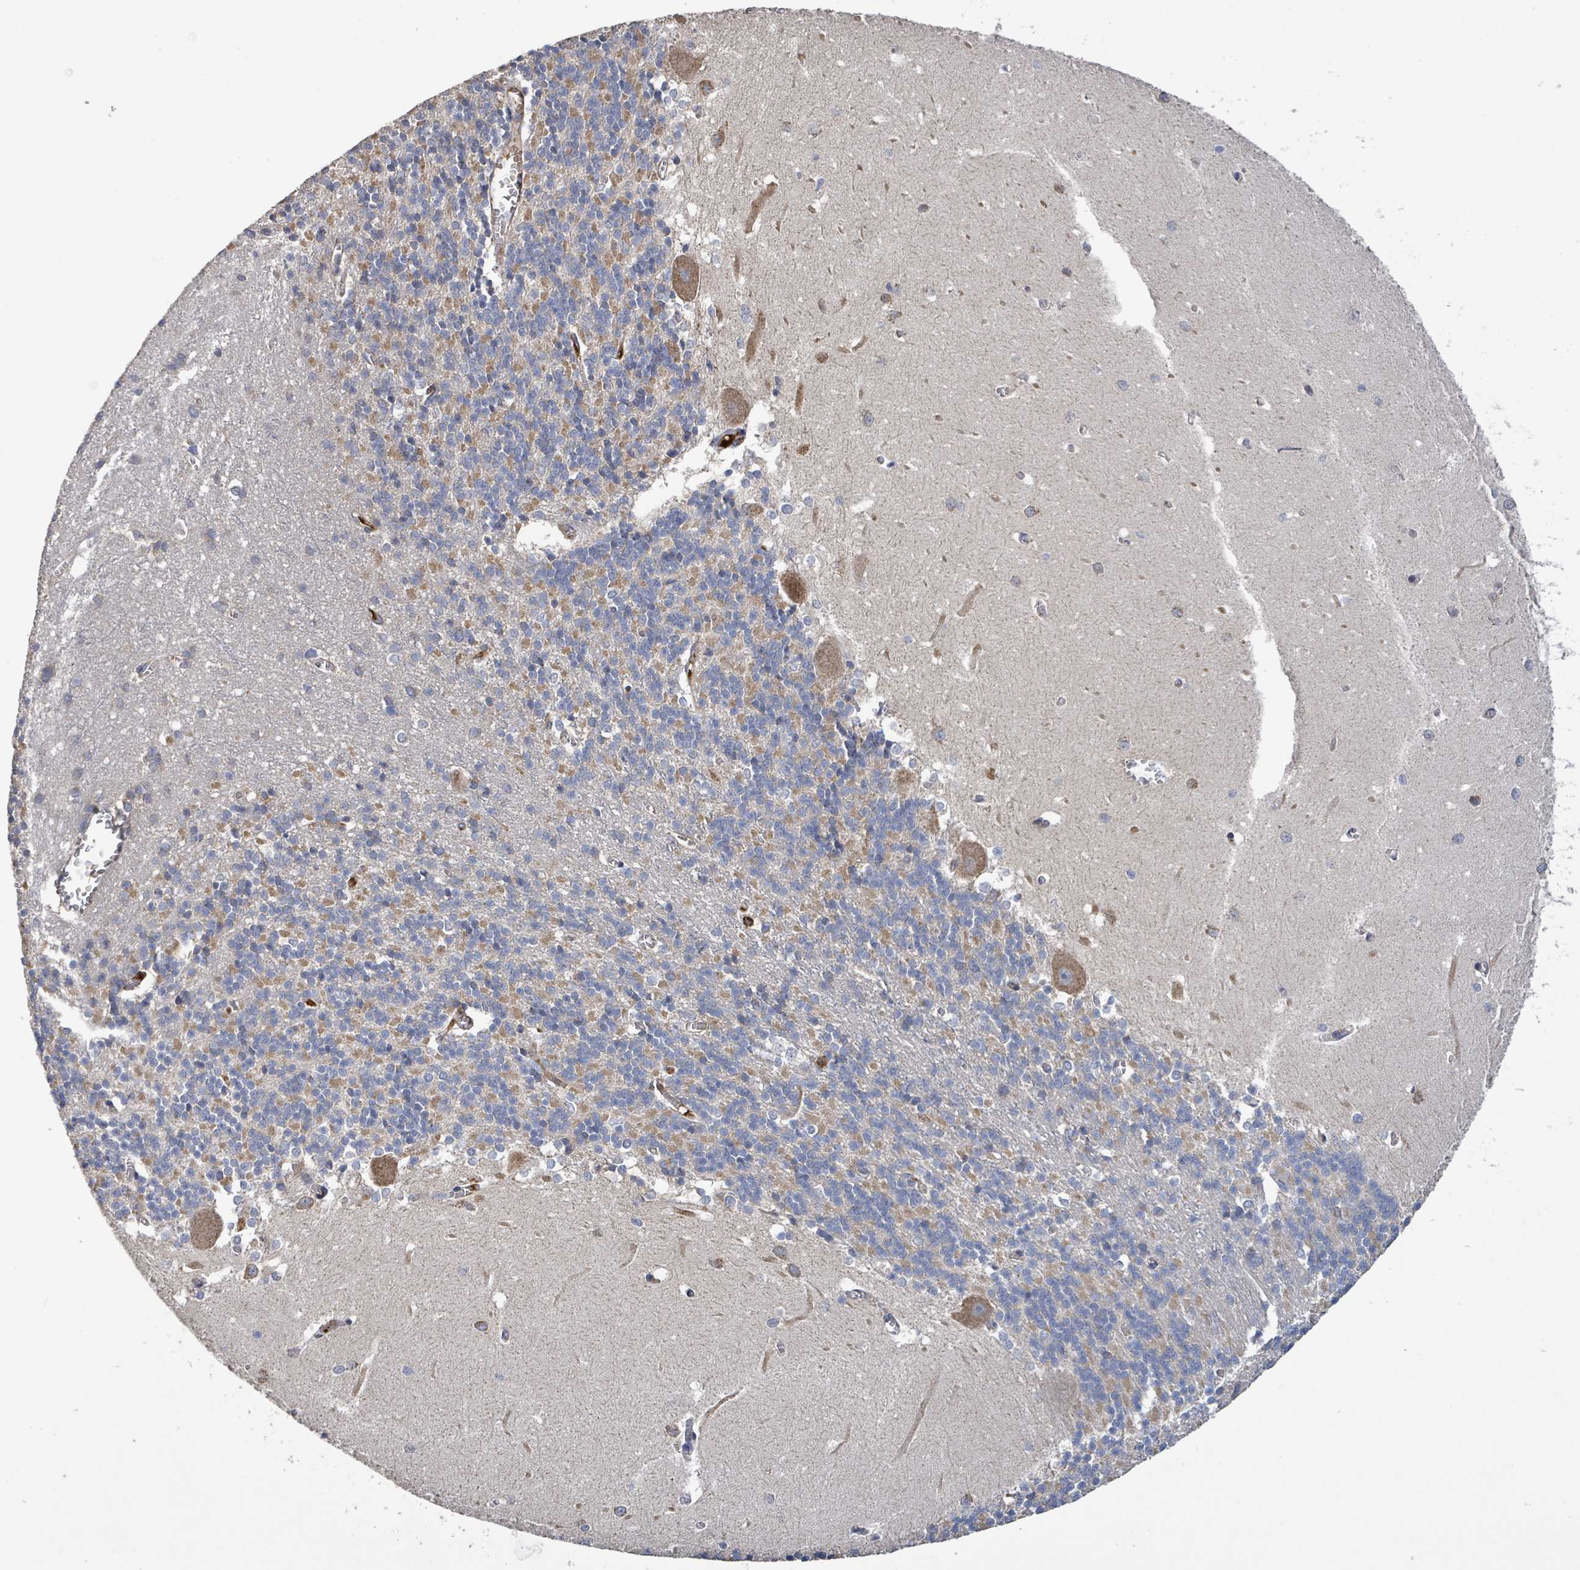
{"staining": {"intensity": "moderate", "quantity": "25%-75%", "location": "cytoplasmic/membranous"}, "tissue": "cerebellum", "cell_type": "Cells in granular layer", "image_type": "normal", "snomed": [{"axis": "morphology", "description": "Normal tissue, NOS"}, {"axis": "topography", "description": "Cerebellum"}], "caption": "High-power microscopy captured an immunohistochemistry micrograph of unremarkable cerebellum, revealing moderate cytoplasmic/membranous positivity in about 25%-75% of cells in granular layer.", "gene": "PLAAT1", "patient": {"sex": "male", "age": 37}}